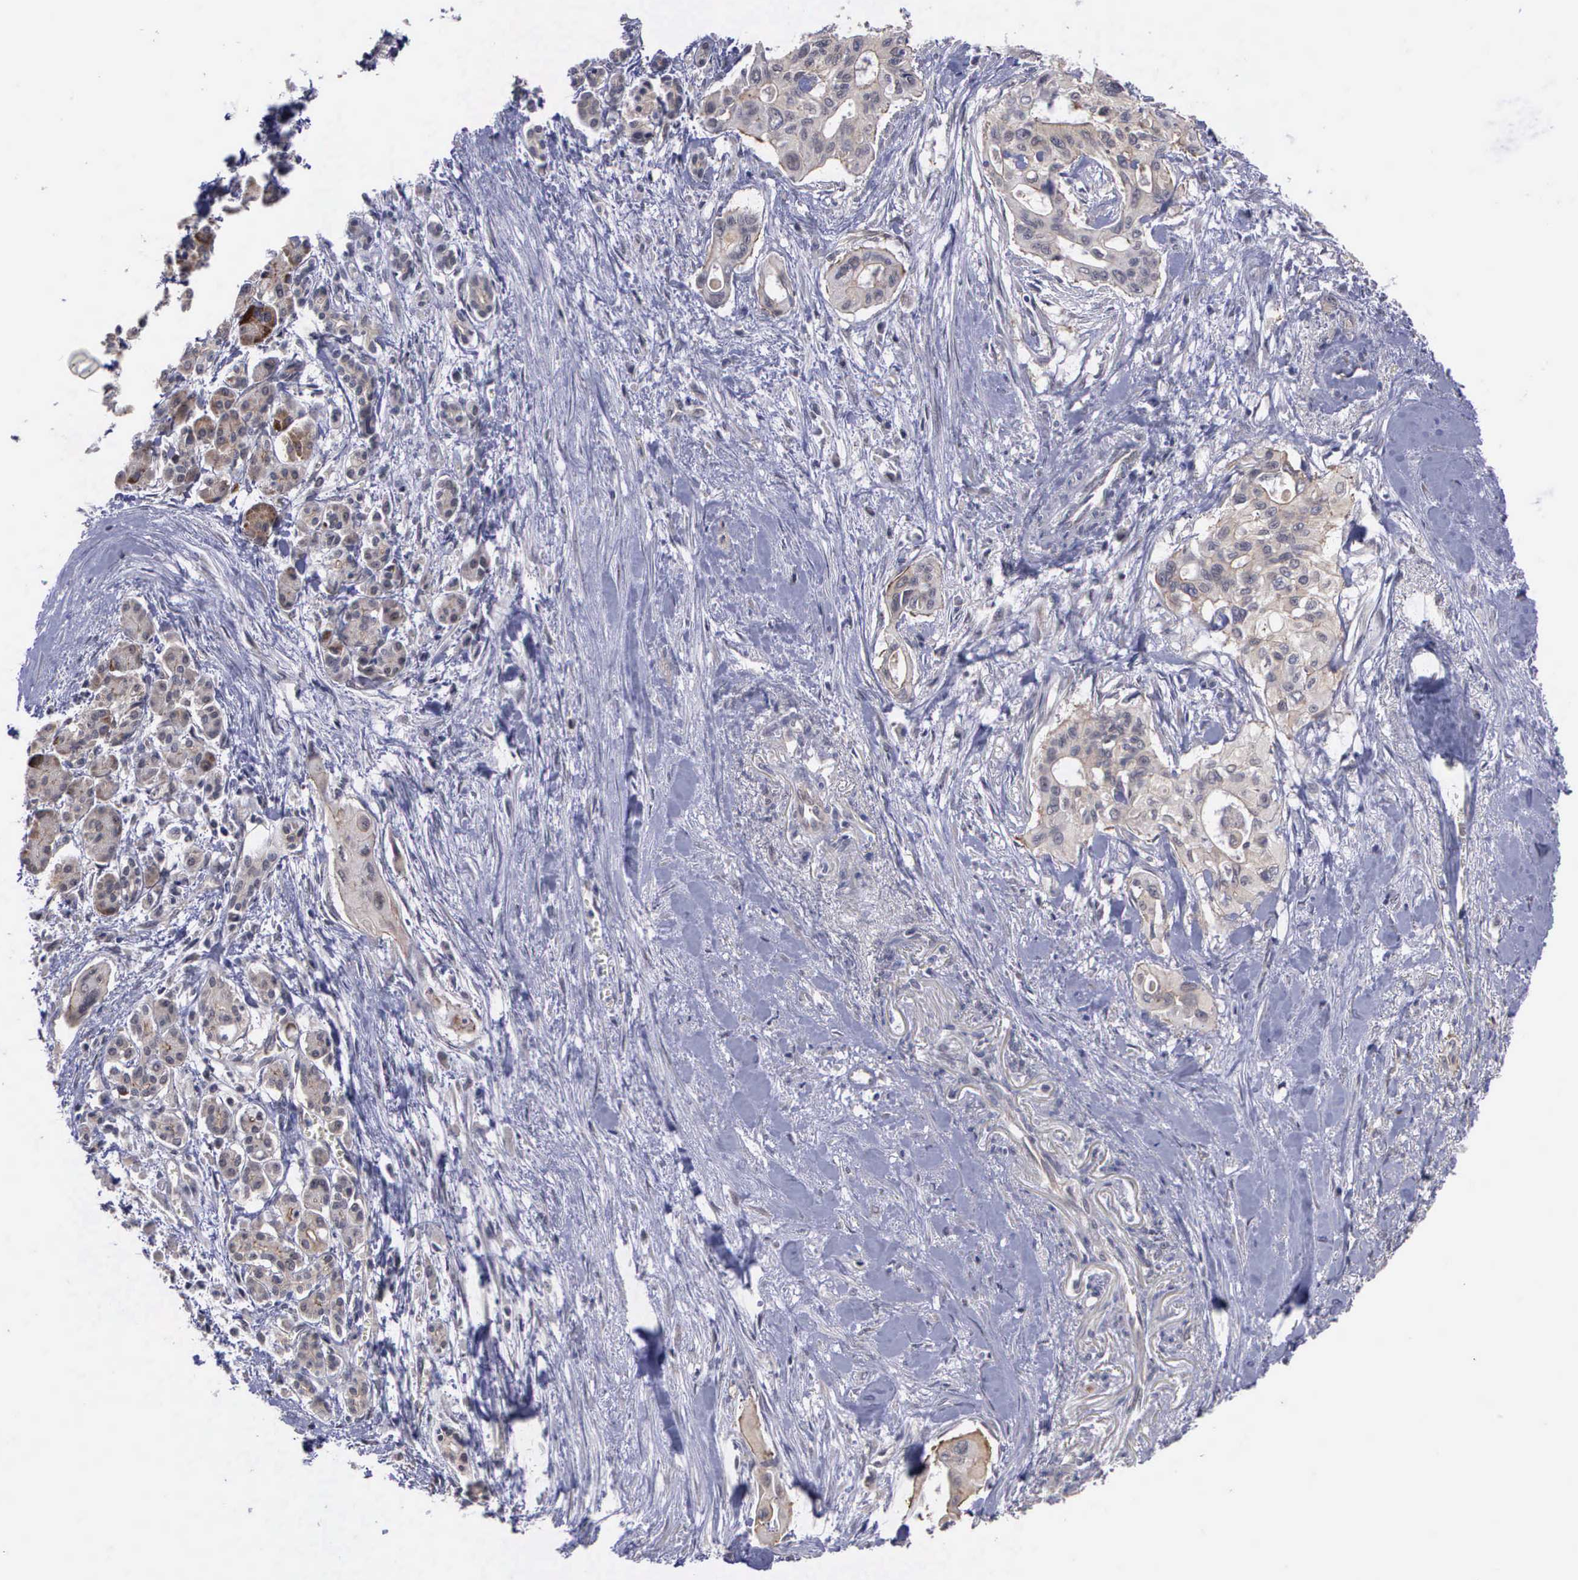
{"staining": {"intensity": "weak", "quantity": "25%-75%", "location": "cytoplasmic/membranous"}, "tissue": "pancreatic cancer", "cell_type": "Tumor cells", "image_type": "cancer", "snomed": [{"axis": "morphology", "description": "Adenocarcinoma, NOS"}, {"axis": "topography", "description": "Pancreas"}], "caption": "Protein expression analysis of adenocarcinoma (pancreatic) demonstrates weak cytoplasmic/membranous expression in approximately 25%-75% of tumor cells.", "gene": "MAP3K9", "patient": {"sex": "male", "age": 77}}